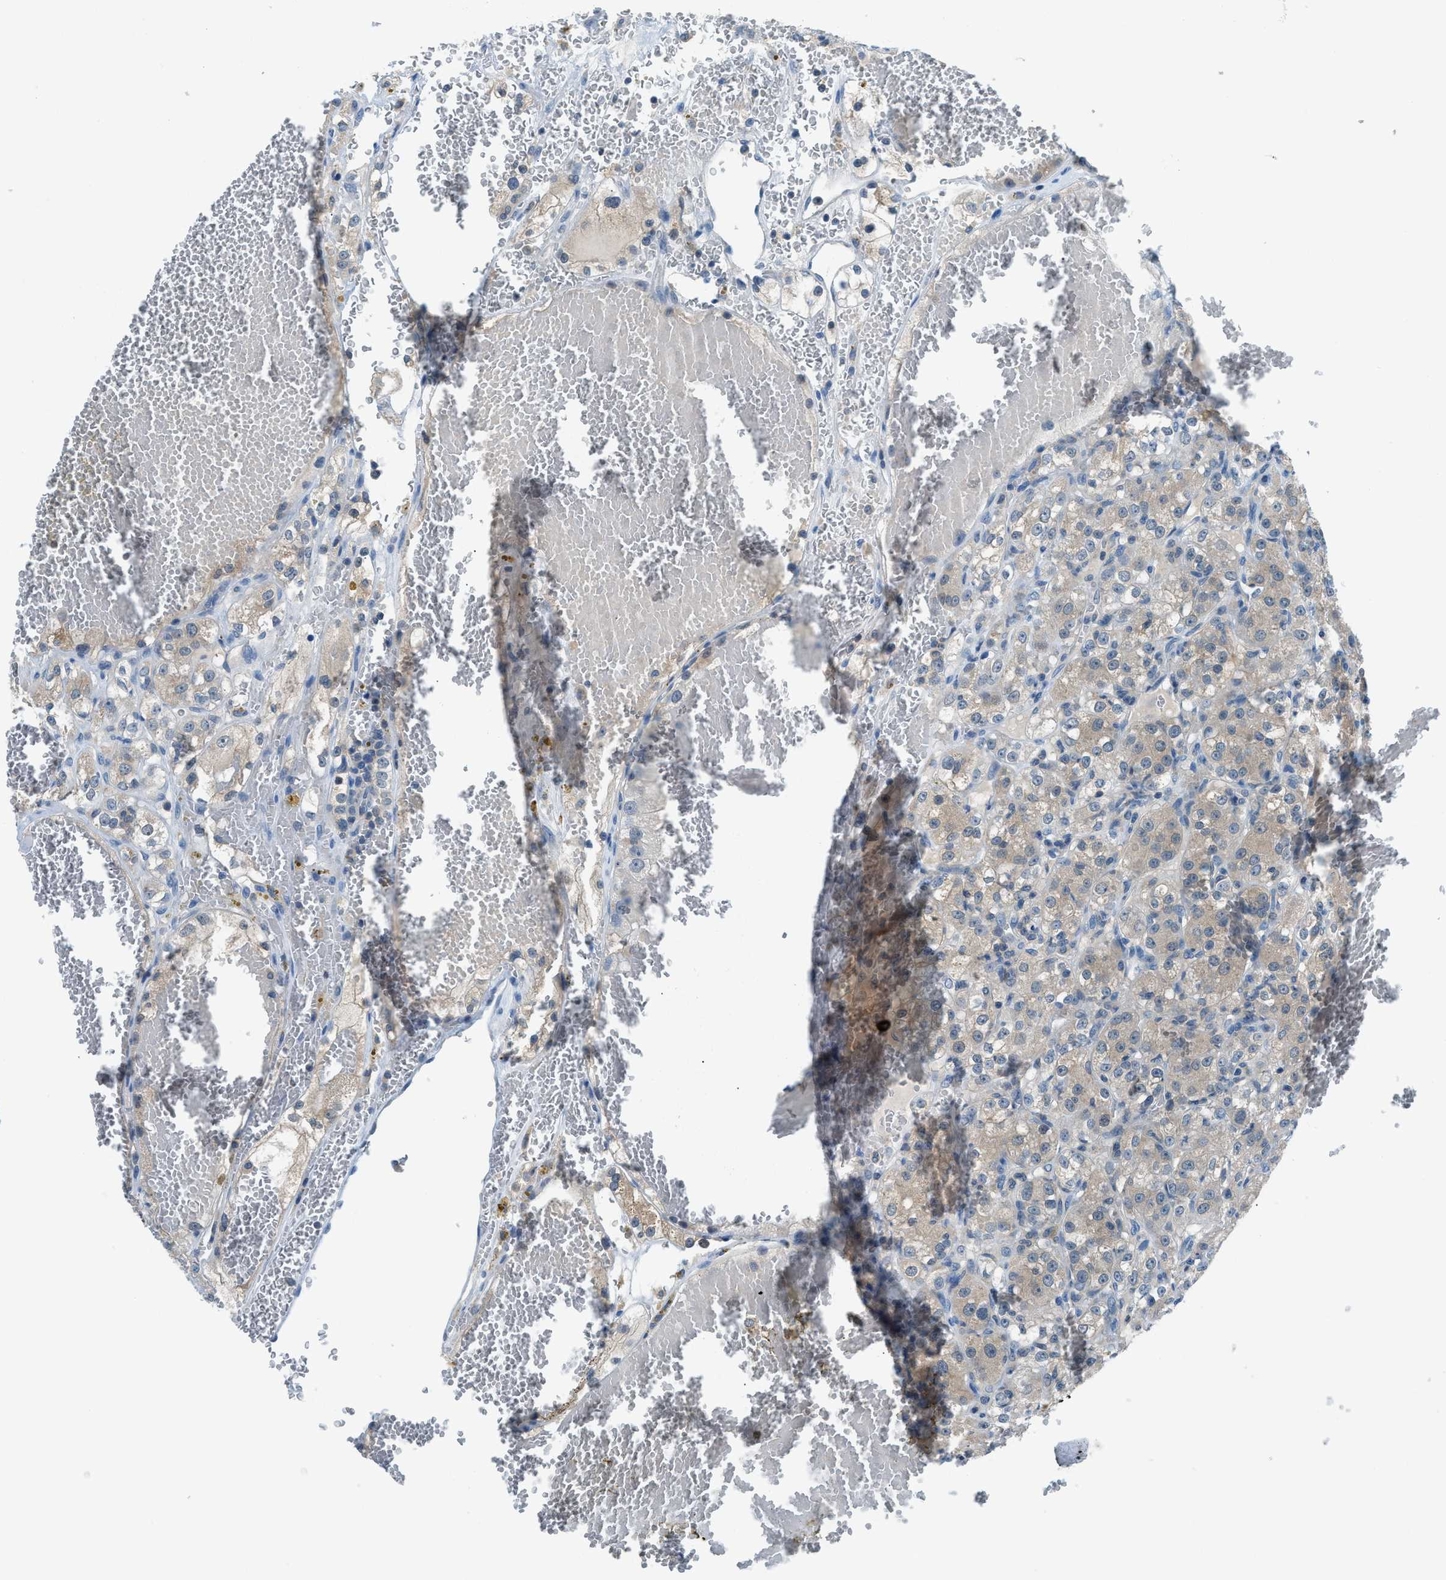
{"staining": {"intensity": "weak", "quantity": "25%-75%", "location": "cytoplasmic/membranous"}, "tissue": "renal cancer", "cell_type": "Tumor cells", "image_type": "cancer", "snomed": [{"axis": "morphology", "description": "Normal tissue, NOS"}, {"axis": "morphology", "description": "Adenocarcinoma, NOS"}, {"axis": "topography", "description": "Kidney"}], "caption": "Immunohistochemistry of human renal cancer exhibits low levels of weak cytoplasmic/membranous staining in approximately 25%-75% of tumor cells. (IHC, brightfield microscopy, high magnification).", "gene": "ACP1", "patient": {"sex": "male", "age": 61}}